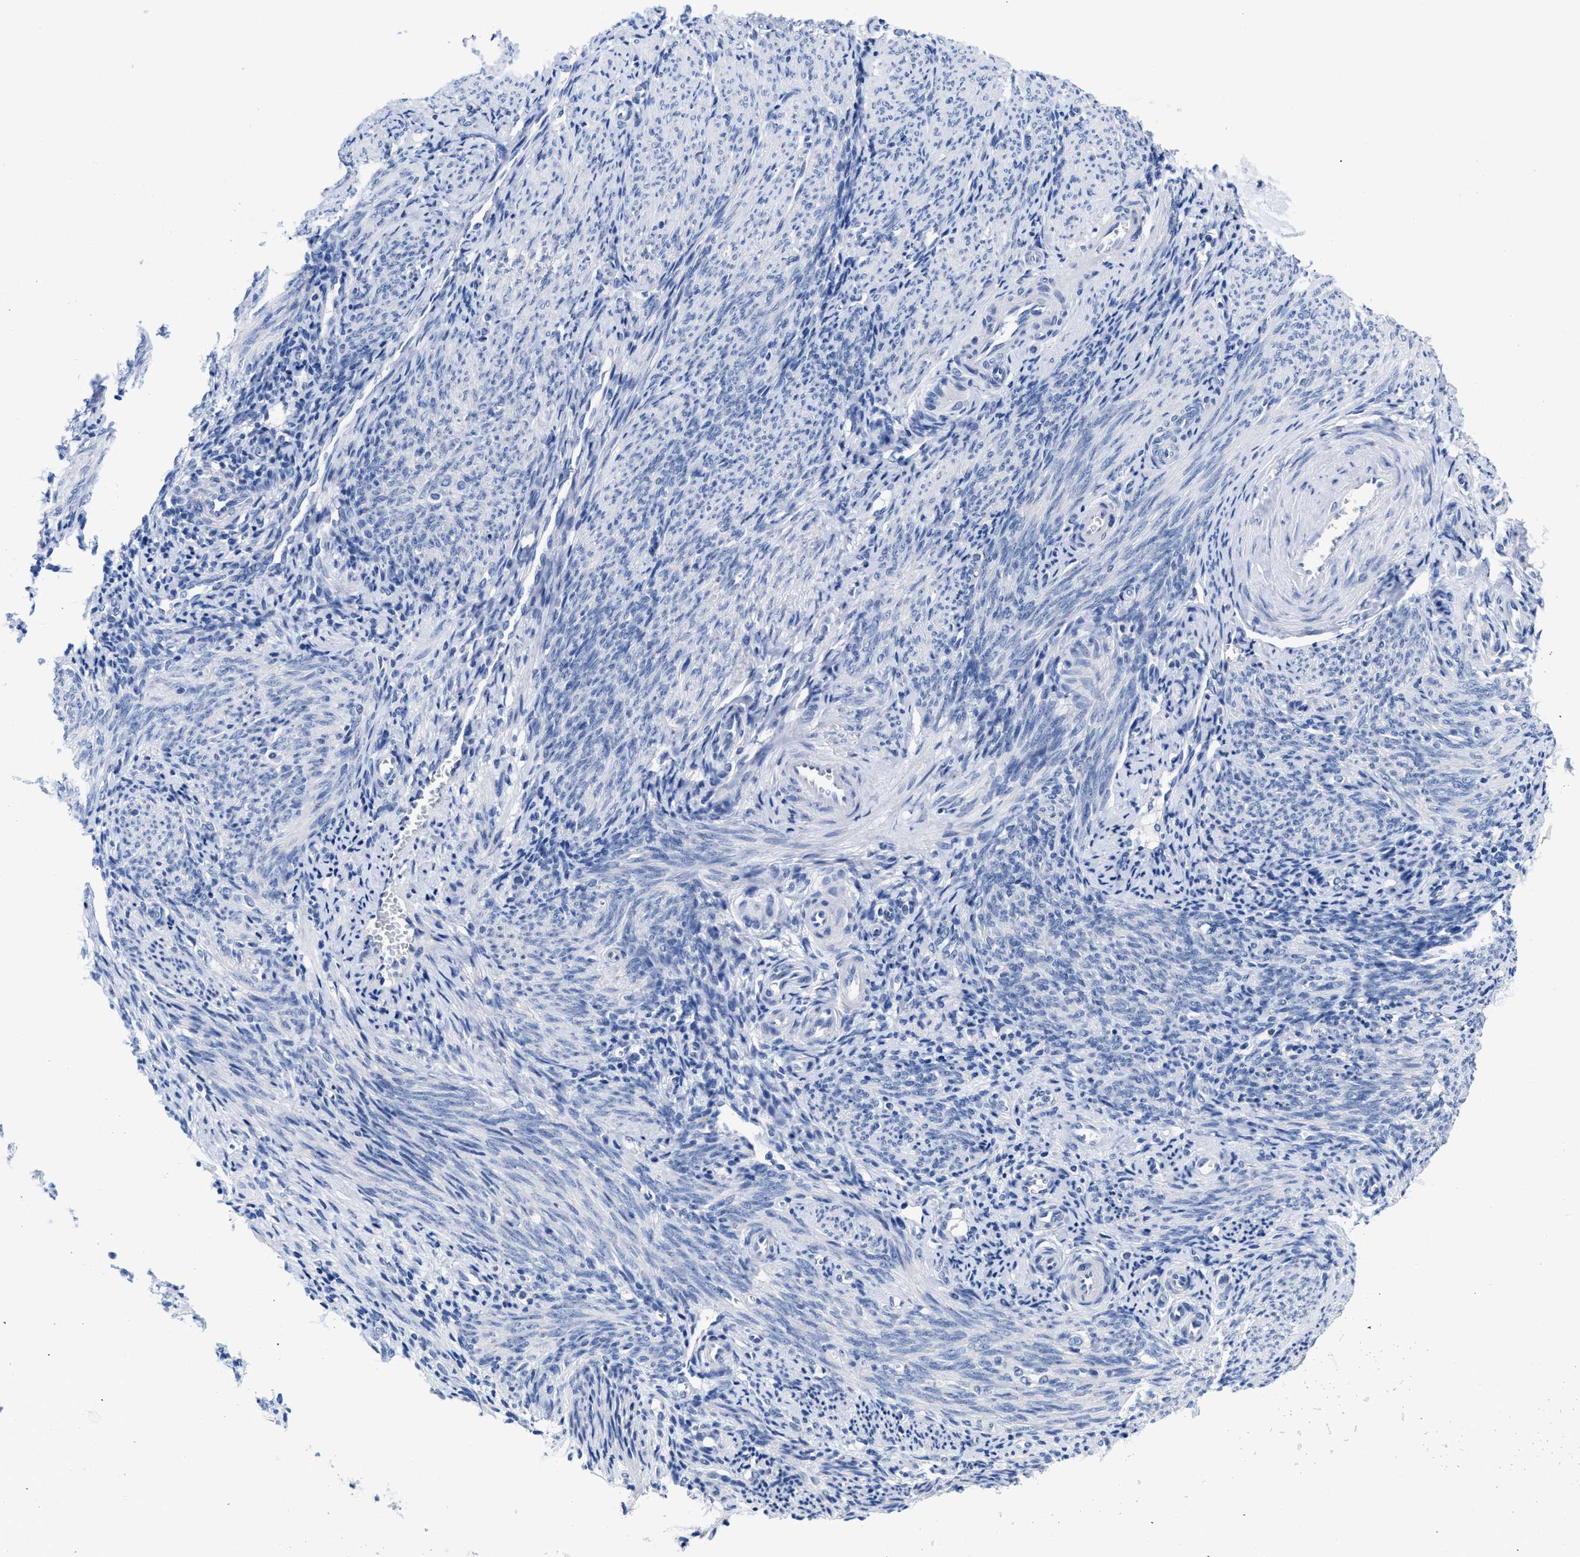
{"staining": {"intensity": "negative", "quantity": "none", "location": "none"}, "tissue": "endometrium", "cell_type": "Cells in endometrial stroma", "image_type": "normal", "snomed": [{"axis": "morphology", "description": "Normal tissue, NOS"}, {"axis": "topography", "description": "Endometrium"}], "caption": "A micrograph of endometrium stained for a protein demonstrates no brown staining in cells in endometrial stroma.", "gene": "PYY", "patient": {"sex": "female", "age": 50}}